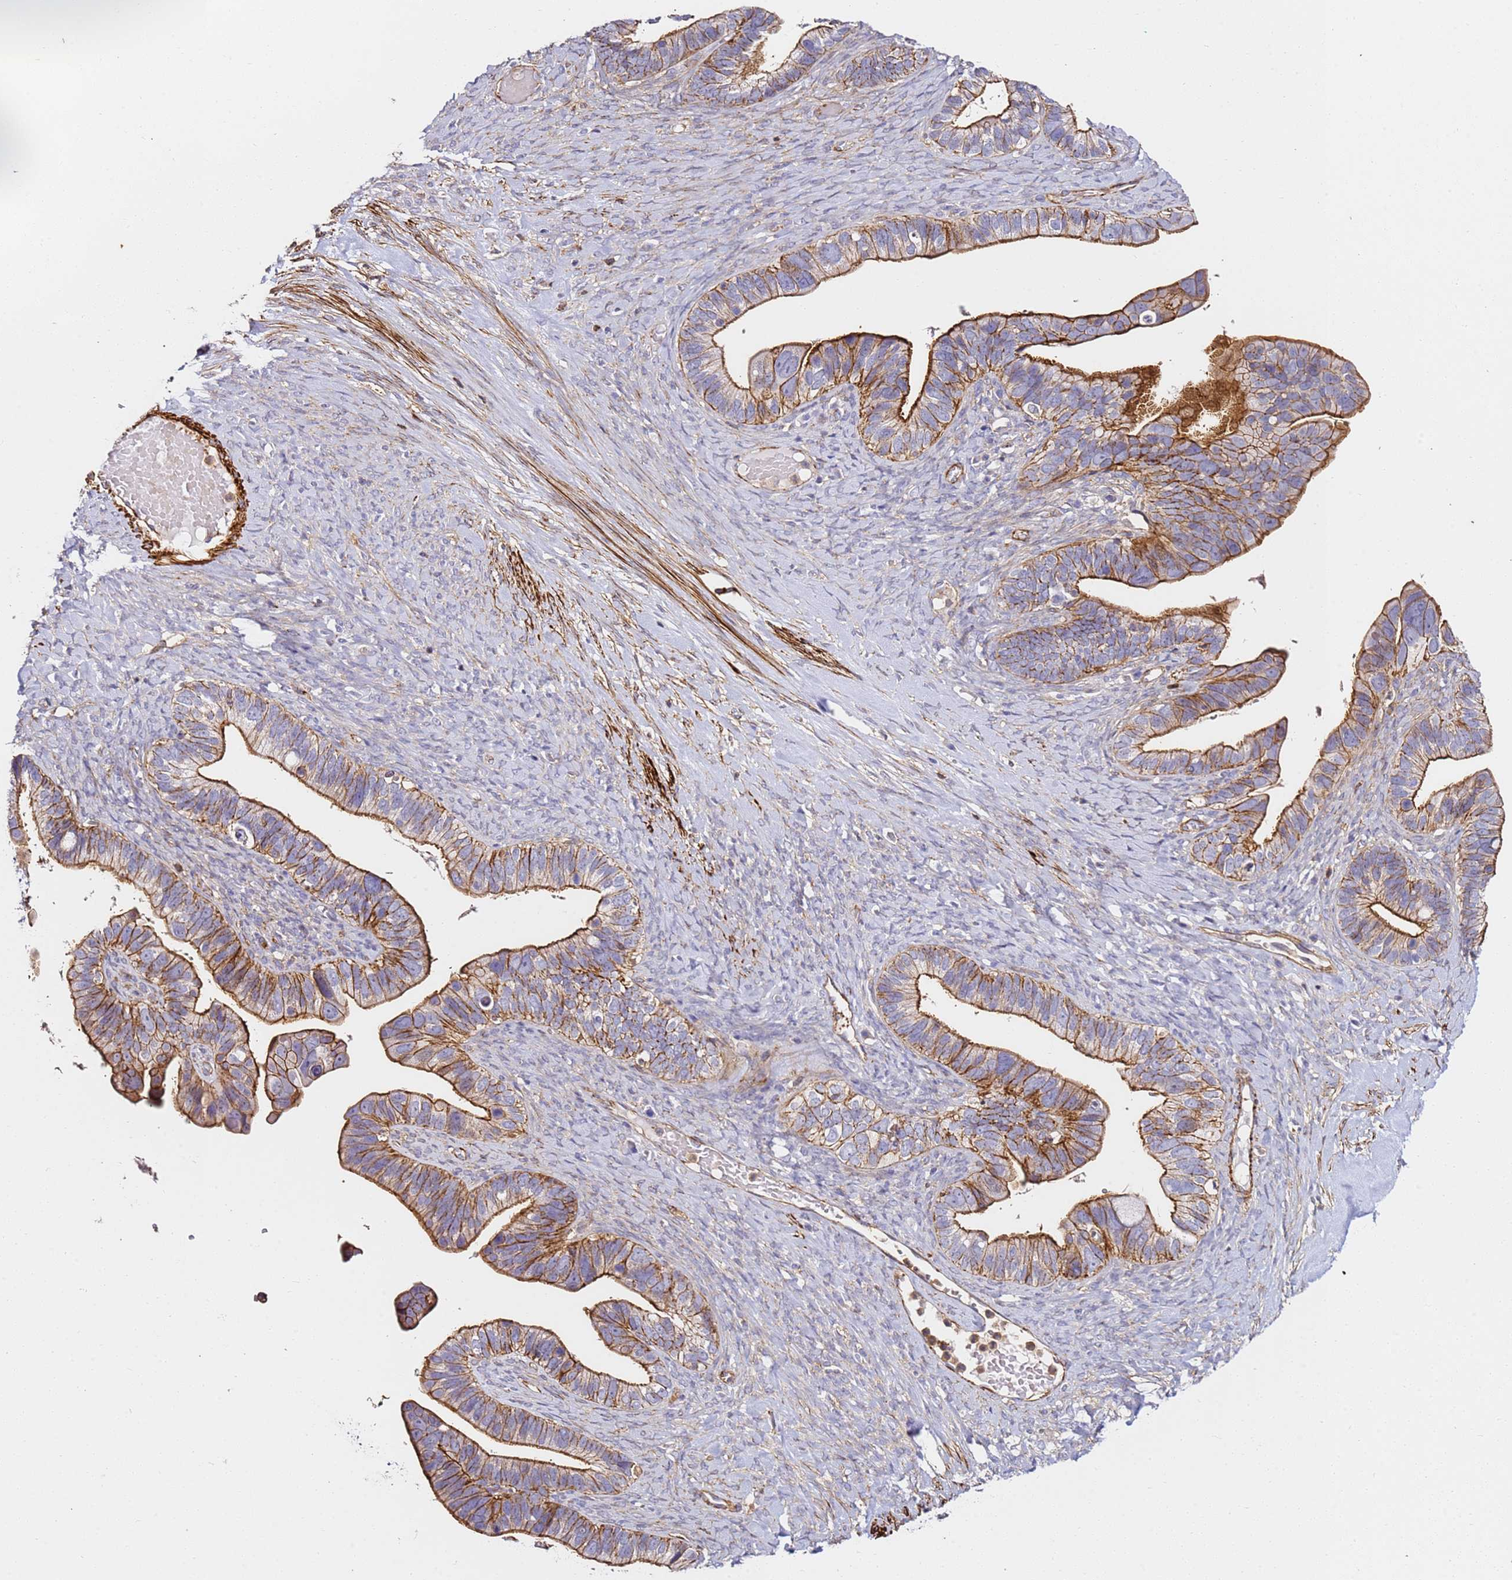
{"staining": {"intensity": "strong", "quantity": "25%-75%", "location": "cytoplasmic/membranous"}, "tissue": "ovarian cancer", "cell_type": "Tumor cells", "image_type": "cancer", "snomed": [{"axis": "morphology", "description": "Cystadenocarcinoma, serous, NOS"}, {"axis": "topography", "description": "Ovary"}], "caption": "A micrograph of ovarian serous cystadenocarcinoma stained for a protein shows strong cytoplasmic/membranous brown staining in tumor cells.", "gene": "ZNF671", "patient": {"sex": "female", "age": 56}}